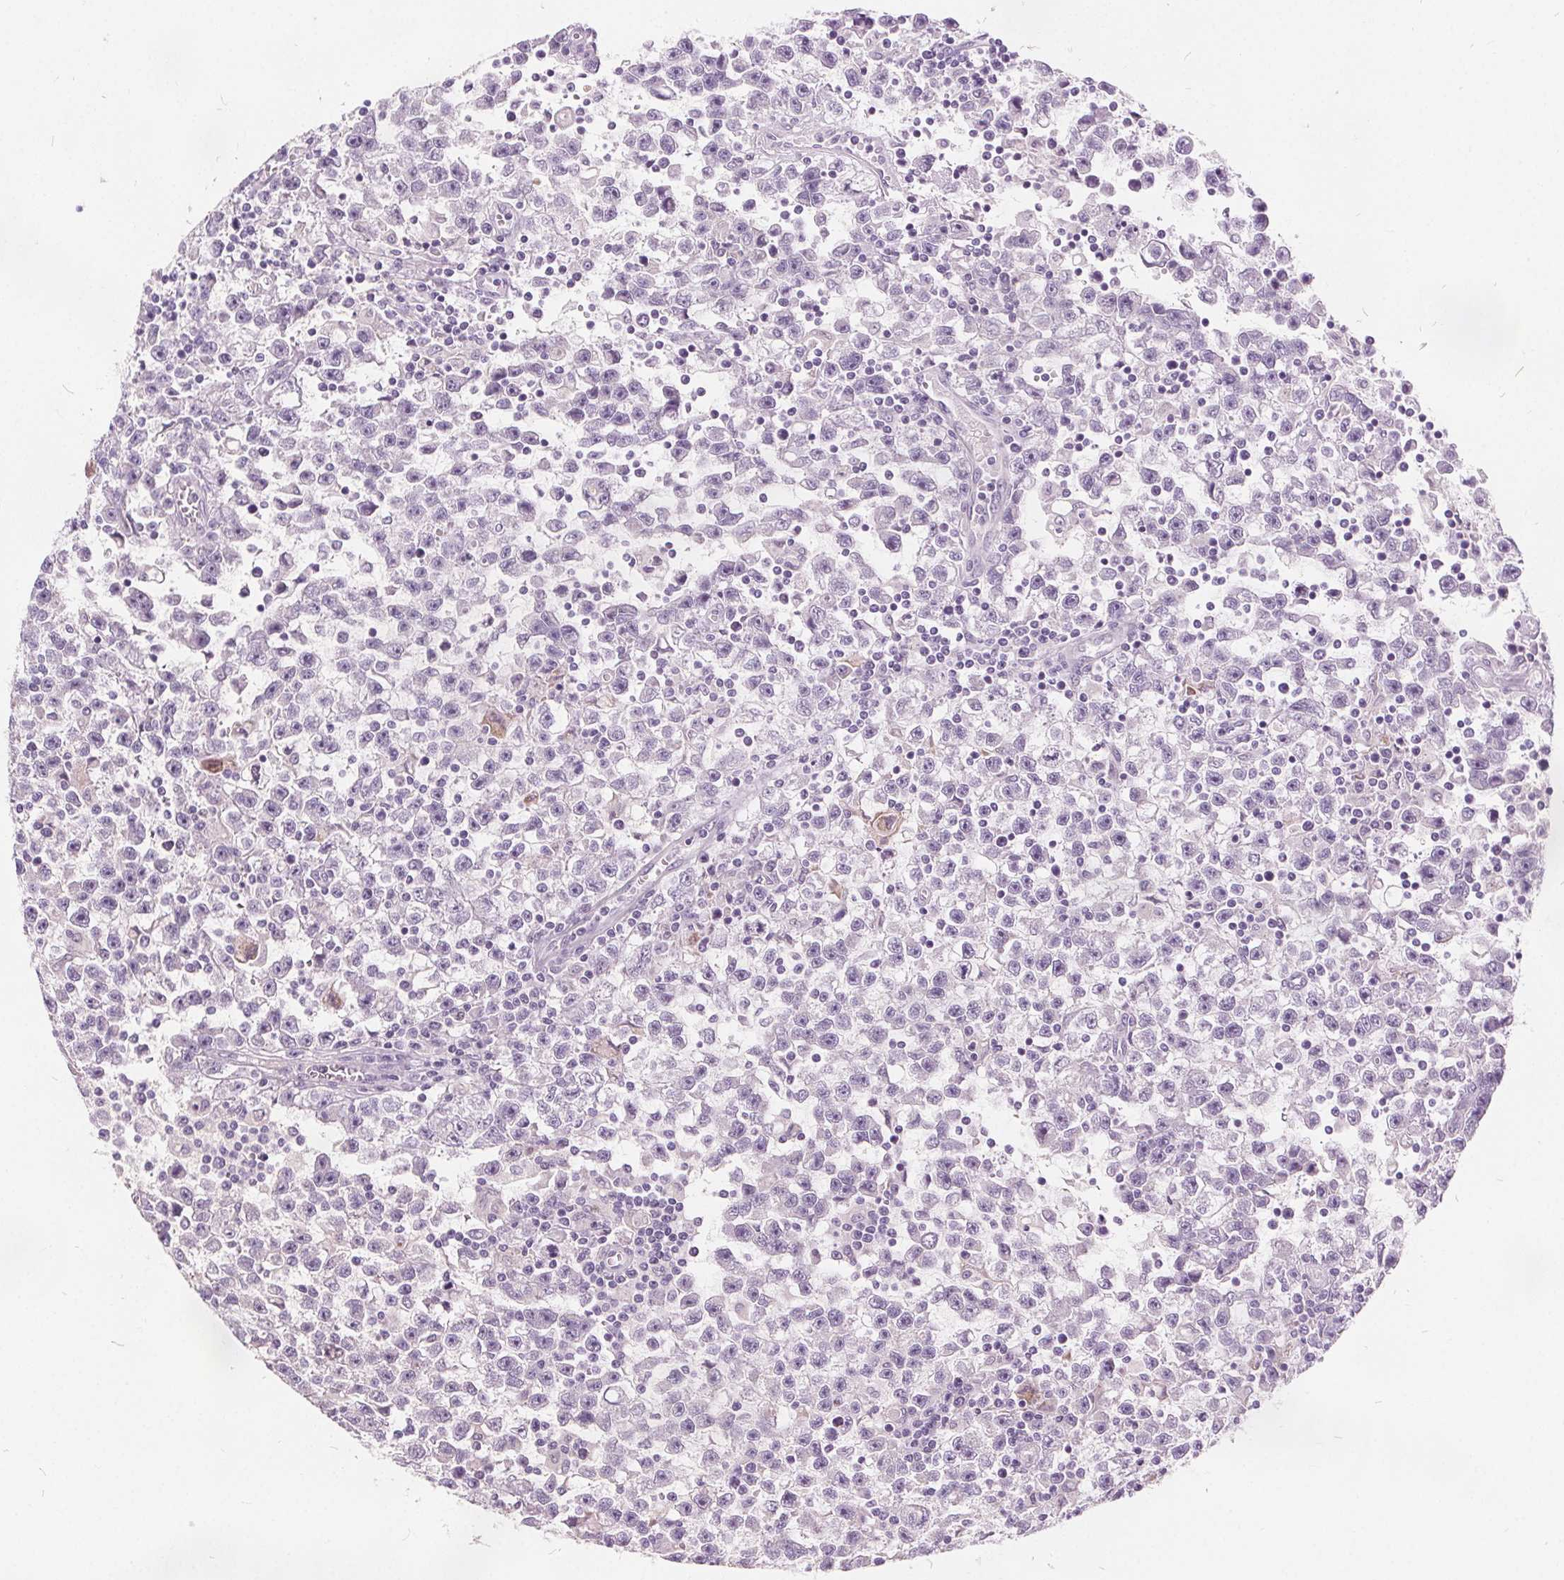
{"staining": {"intensity": "negative", "quantity": "none", "location": "none"}, "tissue": "testis cancer", "cell_type": "Tumor cells", "image_type": "cancer", "snomed": [{"axis": "morphology", "description": "Seminoma, NOS"}, {"axis": "topography", "description": "Testis"}], "caption": "Testis seminoma was stained to show a protein in brown. There is no significant positivity in tumor cells.", "gene": "ACOX2", "patient": {"sex": "male", "age": 31}}